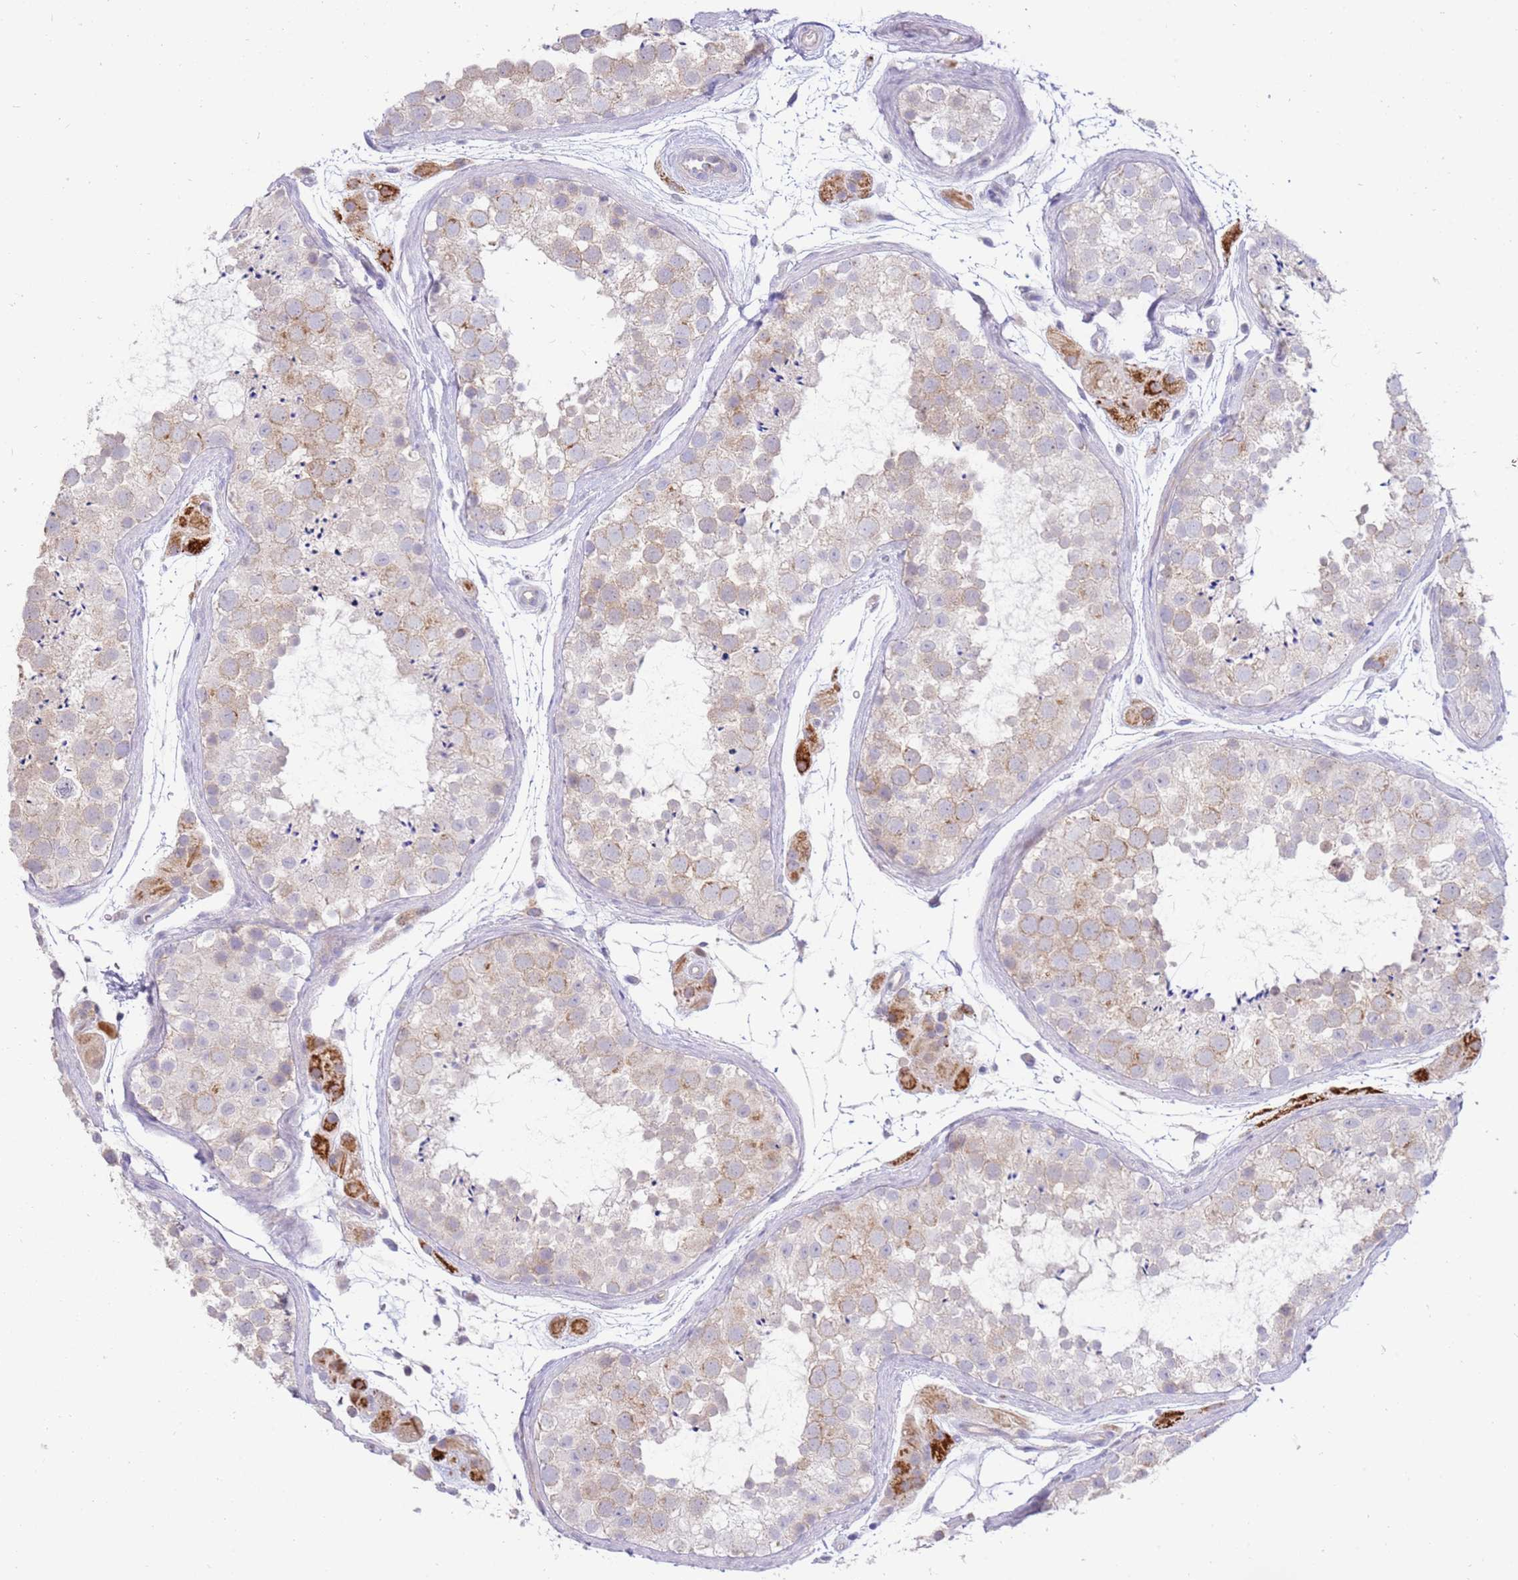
{"staining": {"intensity": "weak", "quantity": "25%-75%", "location": "cytoplasmic/membranous"}, "tissue": "testis", "cell_type": "Cells in seminiferous ducts", "image_type": "normal", "snomed": [{"axis": "morphology", "description": "Normal tissue, NOS"}, {"axis": "topography", "description": "Testis"}], "caption": "This is an image of immunohistochemistry staining of benign testis, which shows weak positivity in the cytoplasmic/membranous of cells in seminiferous ducts.", "gene": "STK25", "patient": {"sex": "male", "age": 41}}